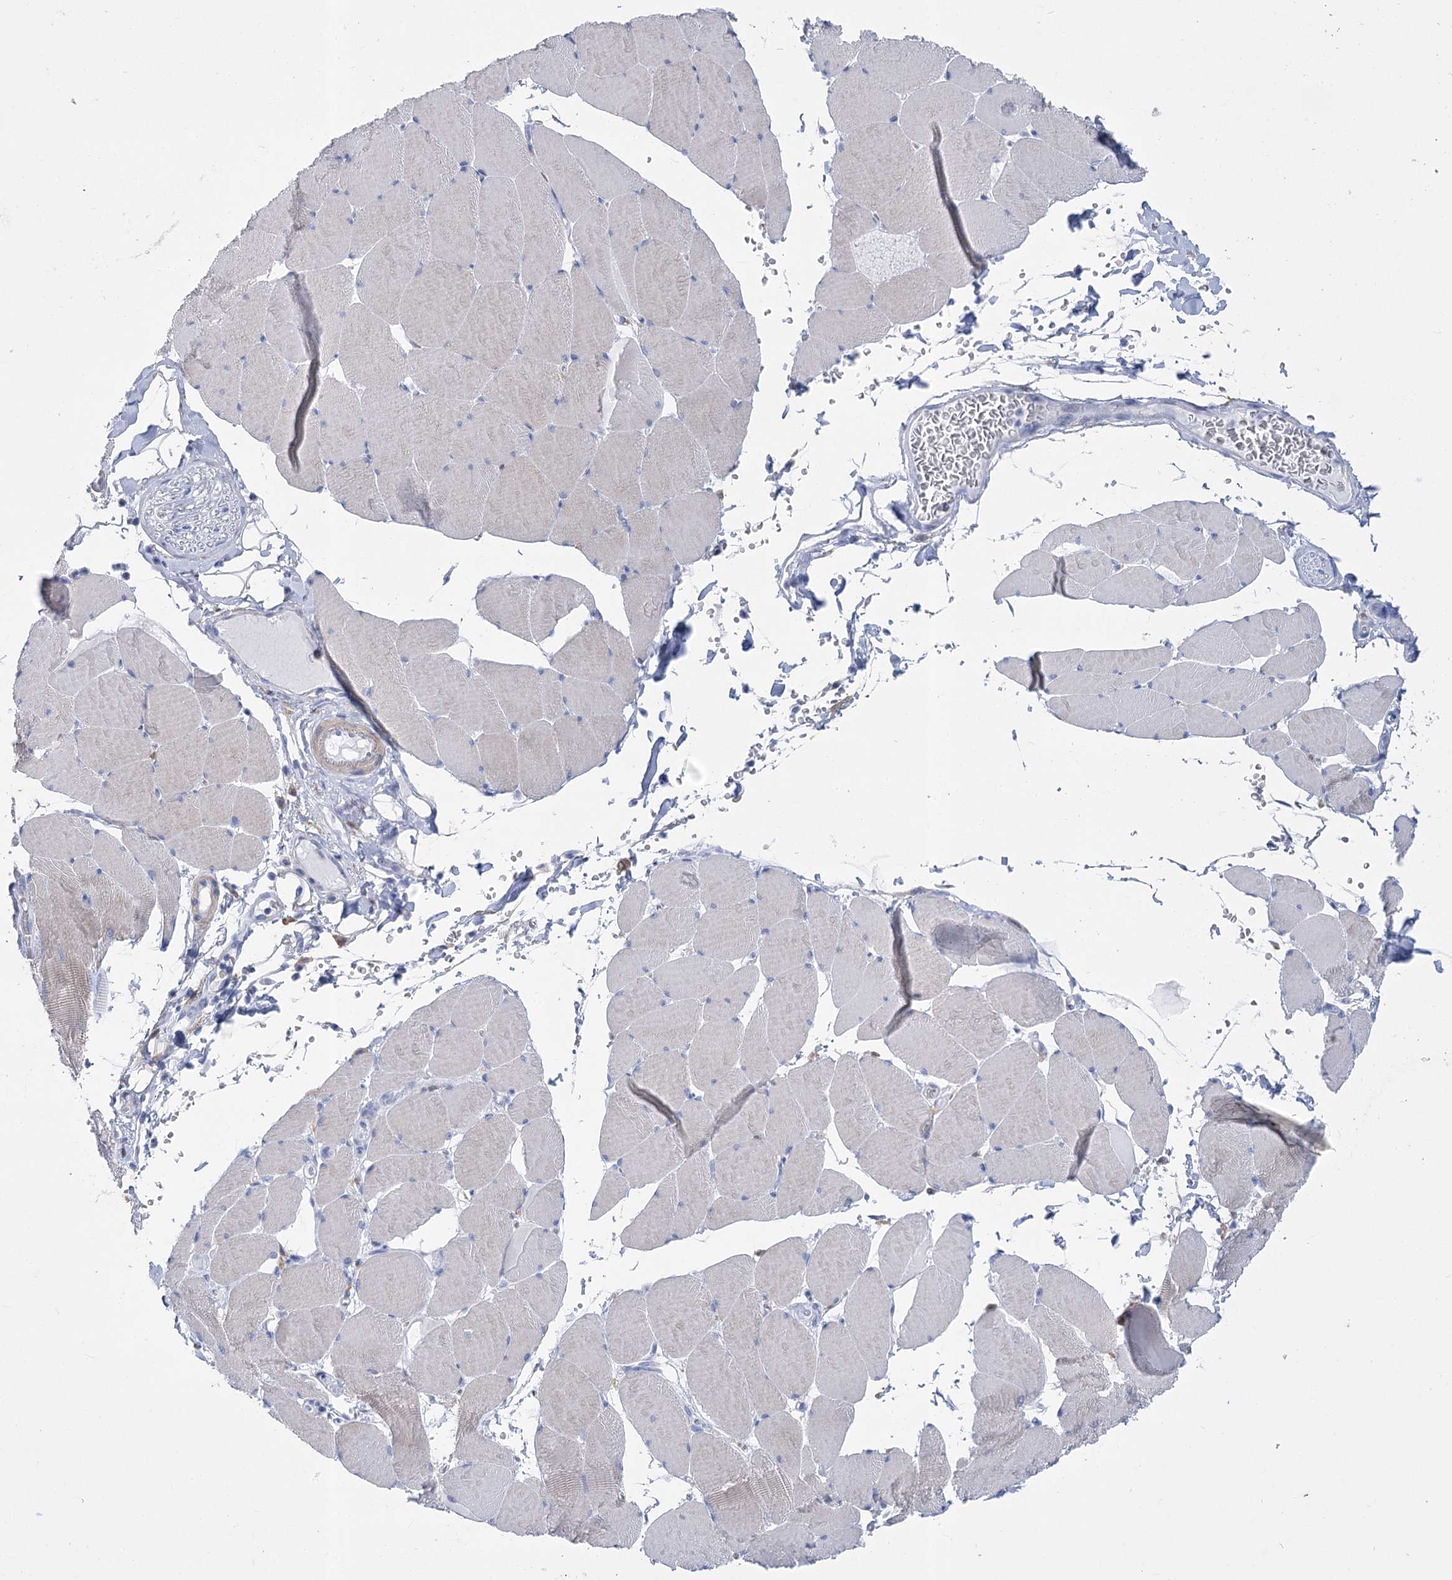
{"staining": {"intensity": "weak", "quantity": "25%-75%", "location": "cytoplasmic/membranous"}, "tissue": "skeletal muscle", "cell_type": "Myocytes", "image_type": "normal", "snomed": [{"axis": "morphology", "description": "Normal tissue, NOS"}, {"axis": "topography", "description": "Skeletal muscle"}, {"axis": "topography", "description": "Head-Neck"}], "caption": "Human skeletal muscle stained with a brown dye exhibits weak cytoplasmic/membranous positive staining in approximately 25%-75% of myocytes.", "gene": "PCDHA1", "patient": {"sex": "male", "age": 66}}